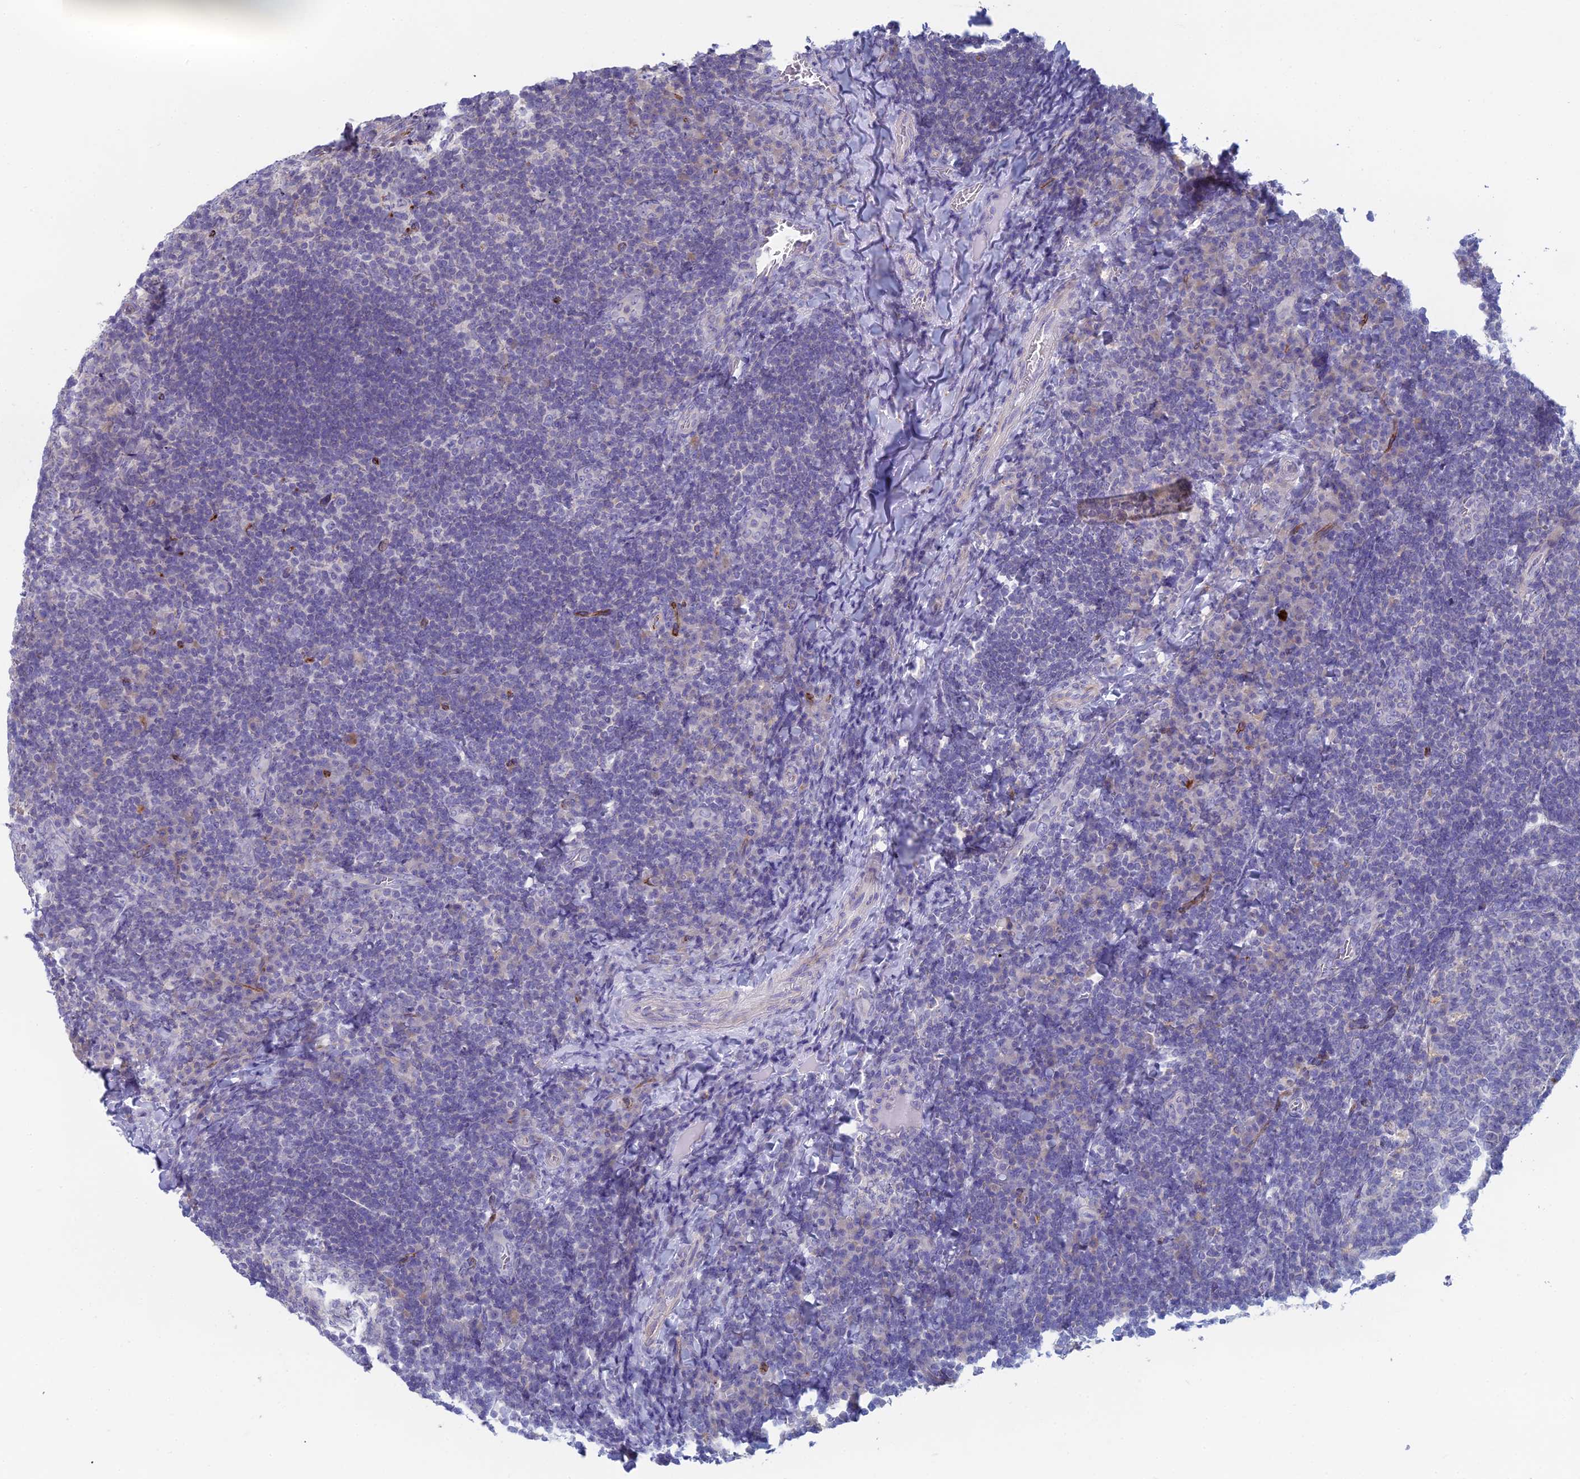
{"staining": {"intensity": "negative", "quantity": "none", "location": "none"}, "tissue": "tonsil", "cell_type": "Germinal center cells", "image_type": "normal", "snomed": [{"axis": "morphology", "description": "Normal tissue, NOS"}, {"axis": "topography", "description": "Tonsil"}], "caption": "Immunohistochemical staining of normal human tonsil reveals no significant staining in germinal center cells. (DAB (3,3'-diaminobenzidine) immunohistochemistry with hematoxylin counter stain).", "gene": "FERD3L", "patient": {"sex": "male", "age": 17}}